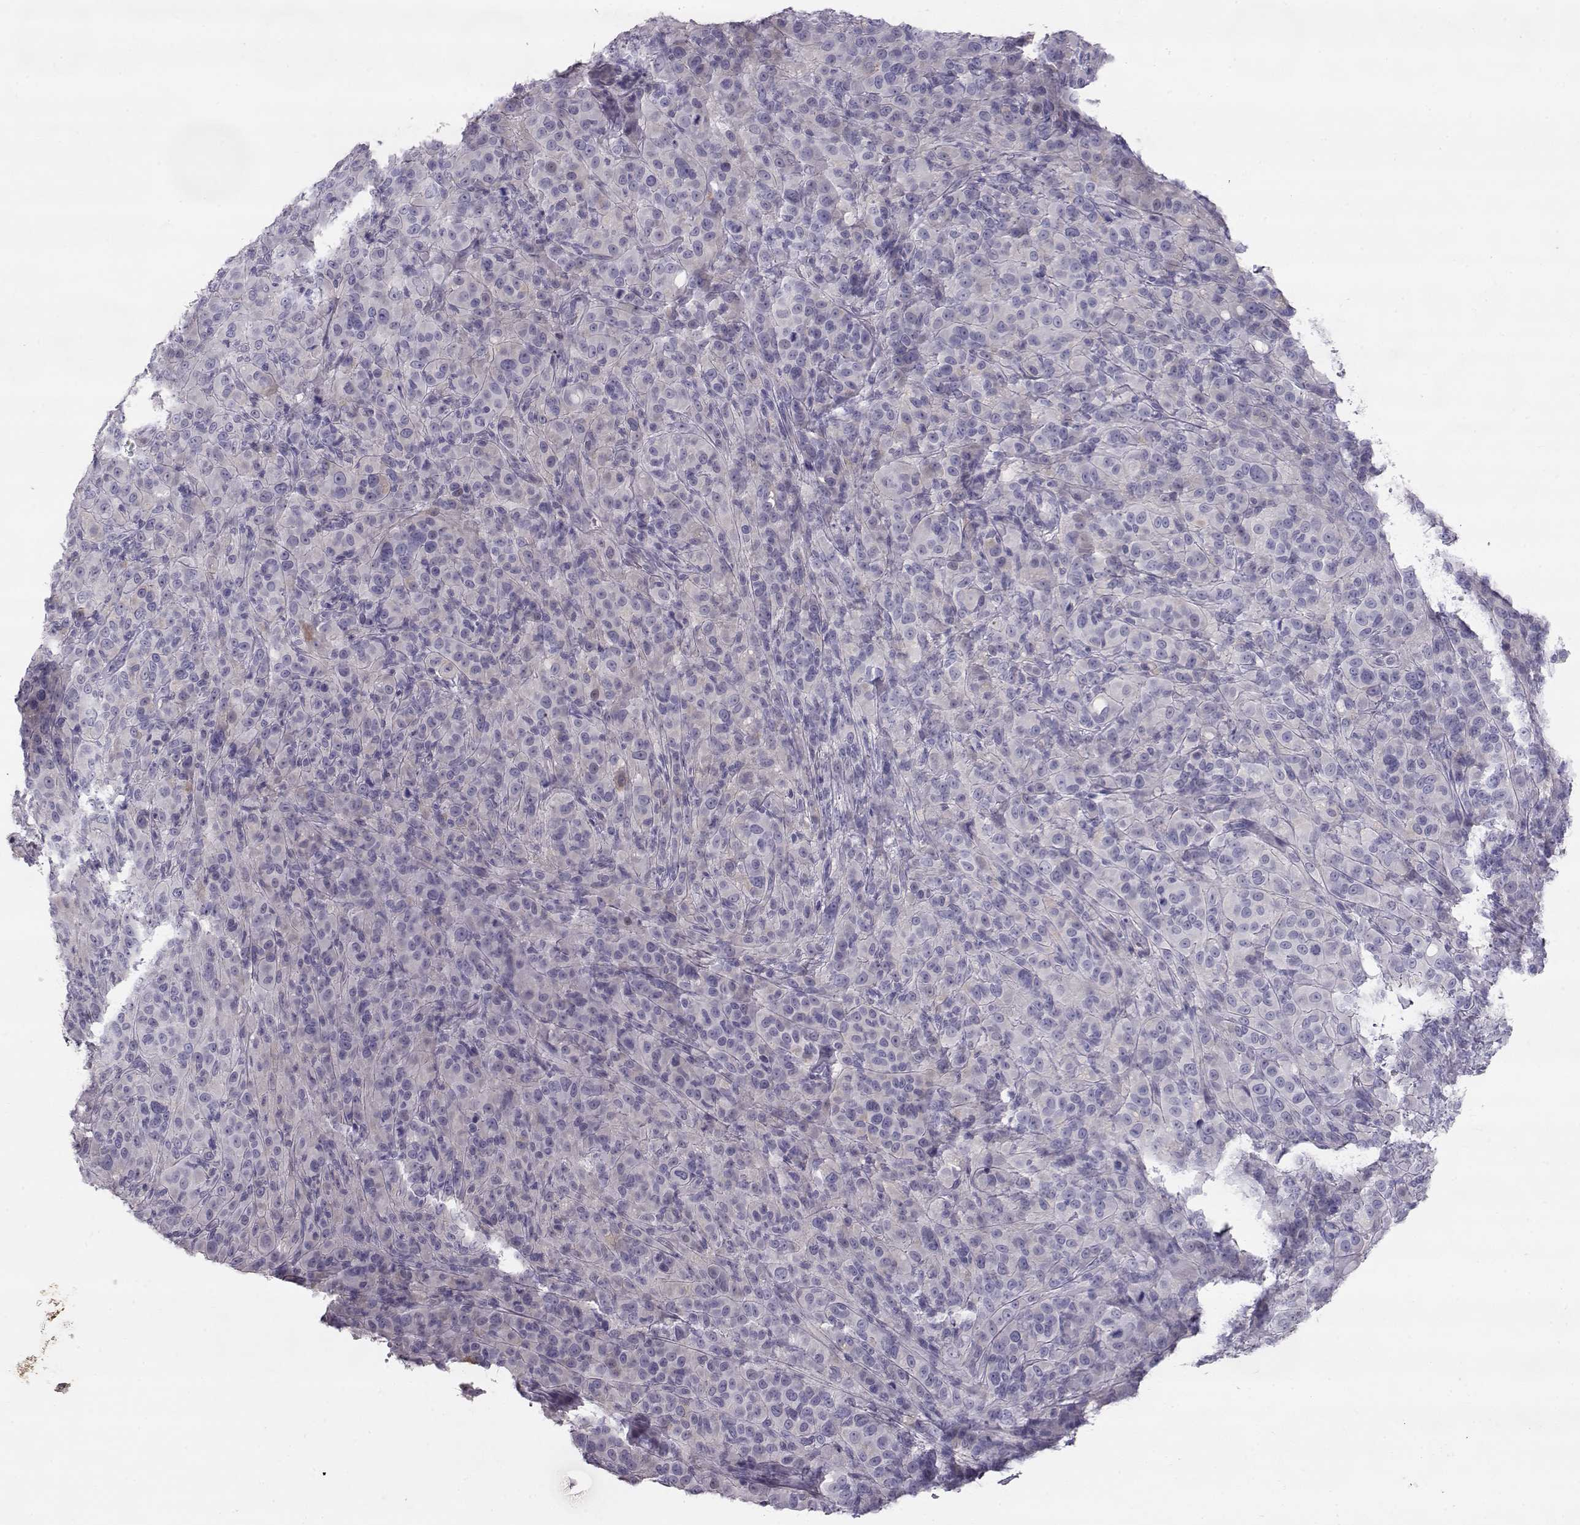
{"staining": {"intensity": "negative", "quantity": "none", "location": "none"}, "tissue": "melanoma", "cell_type": "Tumor cells", "image_type": "cancer", "snomed": [{"axis": "morphology", "description": "Malignant melanoma, NOS"}, {"axis": "topography", "description": "Skin"}], "caption": "An image of melanoma stained for a protein shows no brown staining in tumor cells. The staining is performed using DAB (3,3'-diaminobenzidine) brown chromogen with nuclei counter-stained in using hematoxylin.", "gene": "RD3", "patient": {"sex": "female", "age": 87}}